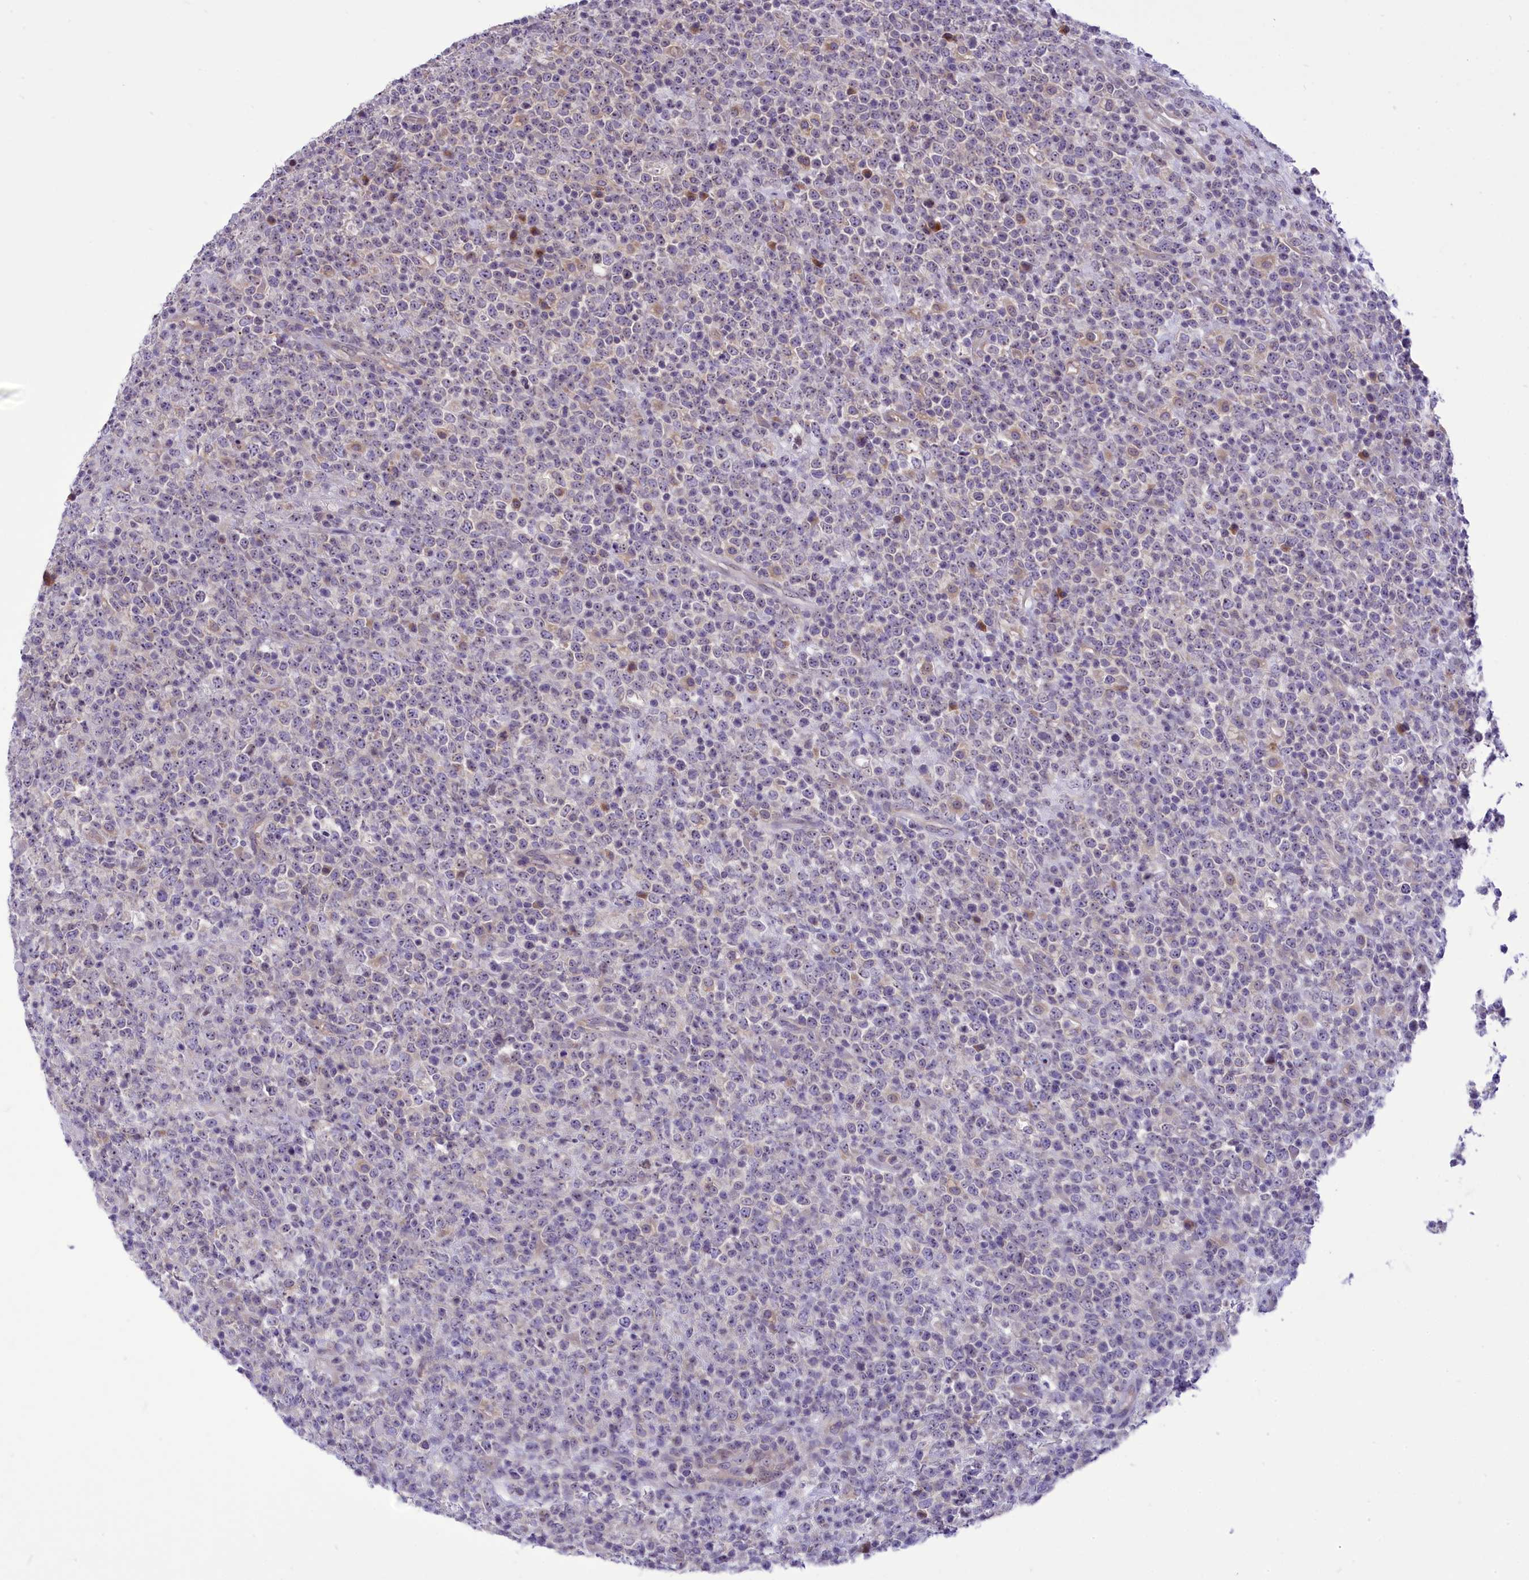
{"staining": {"intensity": "negative", "quantity": "none", "location": "none"}, "tissue": "lymphoma", "cell_type": "Tumor cells", "image_type": "cancer", "snomed": [{"axis": "morphology", "description": "Malignant lymphoma, non-Hodgkin's type, High grade"}, {"axis": "topography", "description": "Colon"}], "caption": "The immunohistochemistry (IHC) histopathology image has no significant positivity in tumor cells of malignant lymphoma, non-Hodgkin's type (high-grade) tissue.", "gene": "DCAF16", "patient": {"sex": "female", "age": 53}}